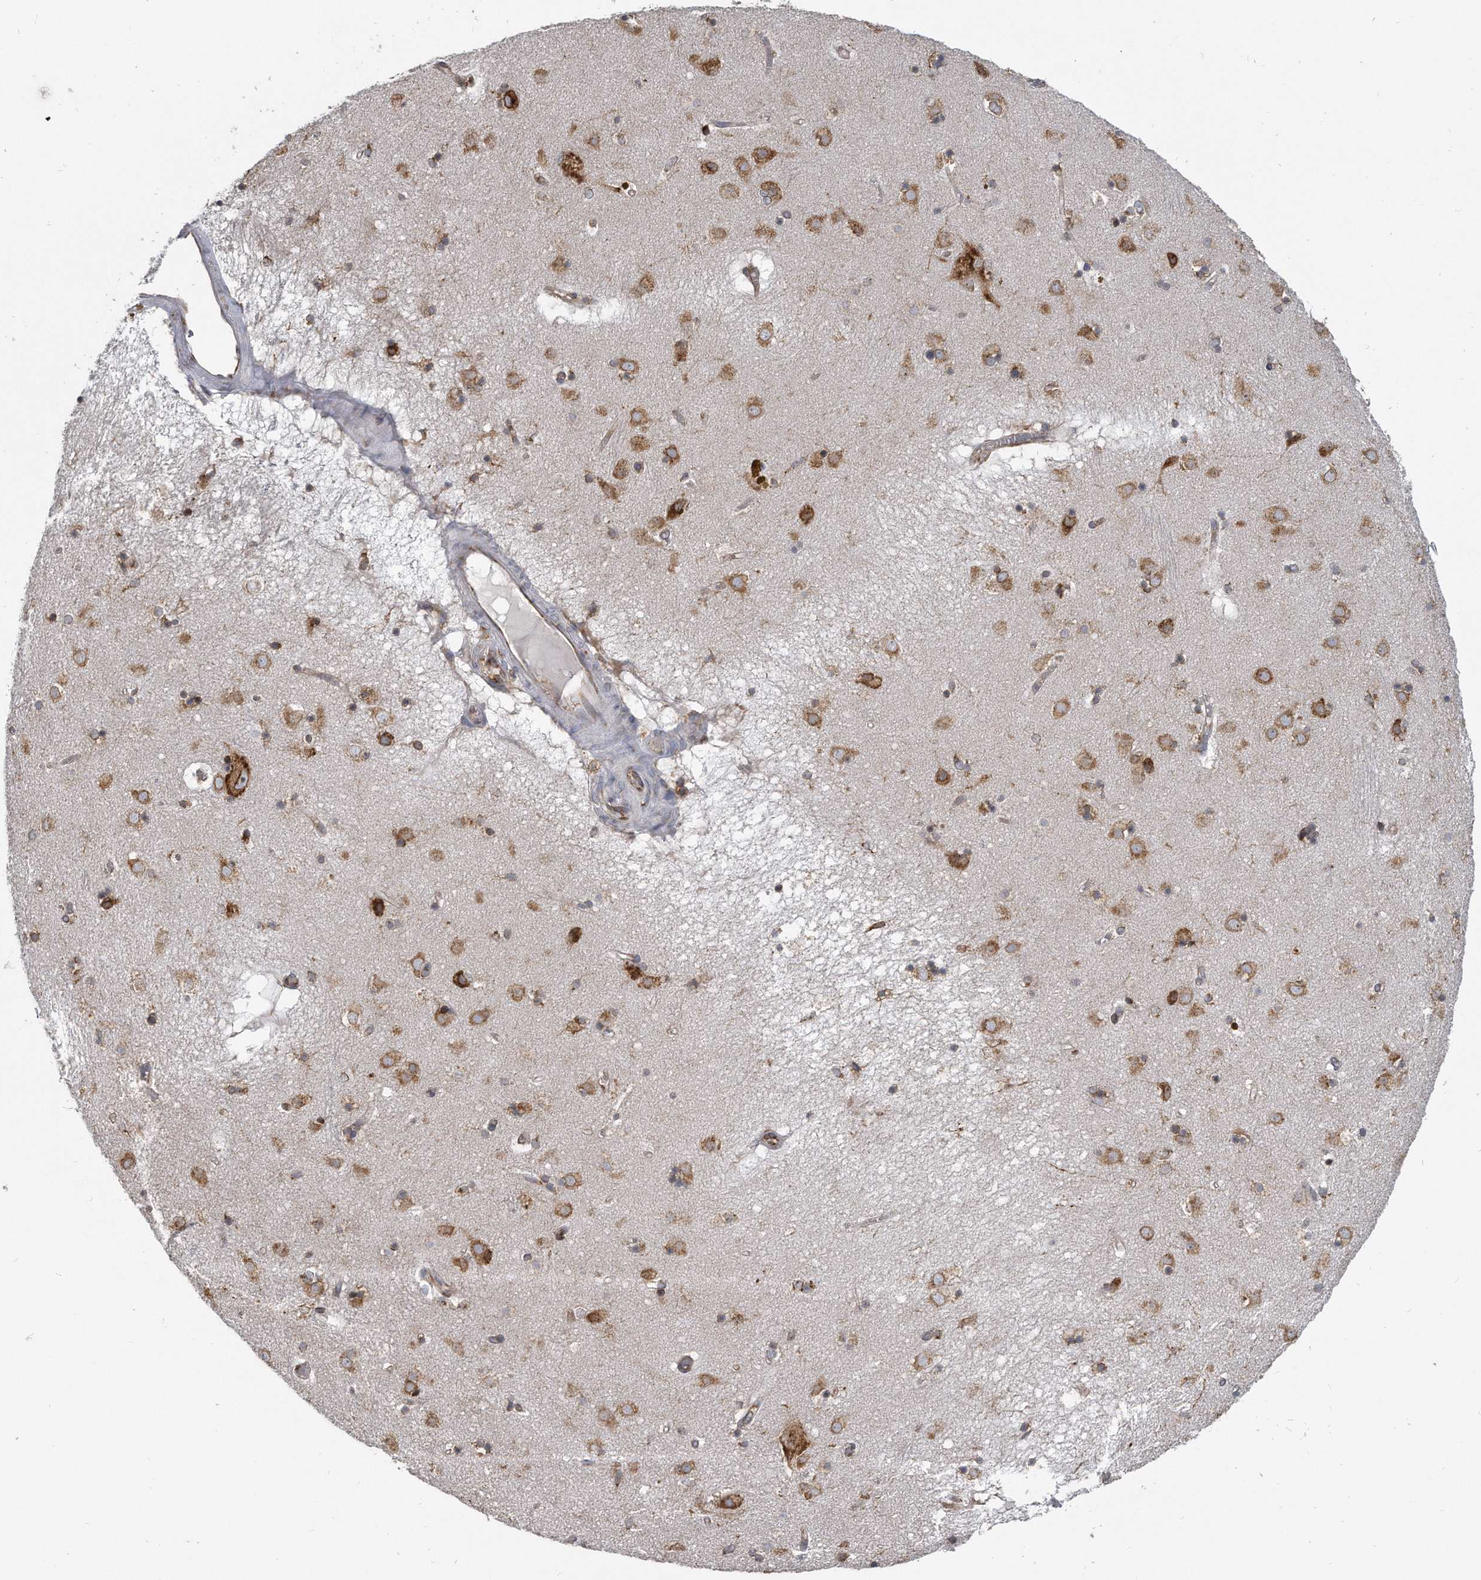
{"staining": {"intensity": "weak", "quantity": "25%-75%", "location": "cytoplasmic/membranous"}, "tissue": "caudate", "cell_type": "Glial cells", "image_type": "normal", "snomed": [{"axis": "morphology", "description": "Normal tissue, NOS"}, {"axis": "topography", "description": "Lateral ventricle wall"}], "caption": "A low amount of weak cytoplasmic/membranous positivity is identified in about 25%-75% of glial cells in unremarkable caudate. (Brightfield microscopy of DAB IHC at high magnification).", "gene": "CCDC47", "patient": {"sex": "male", "age": 70}}